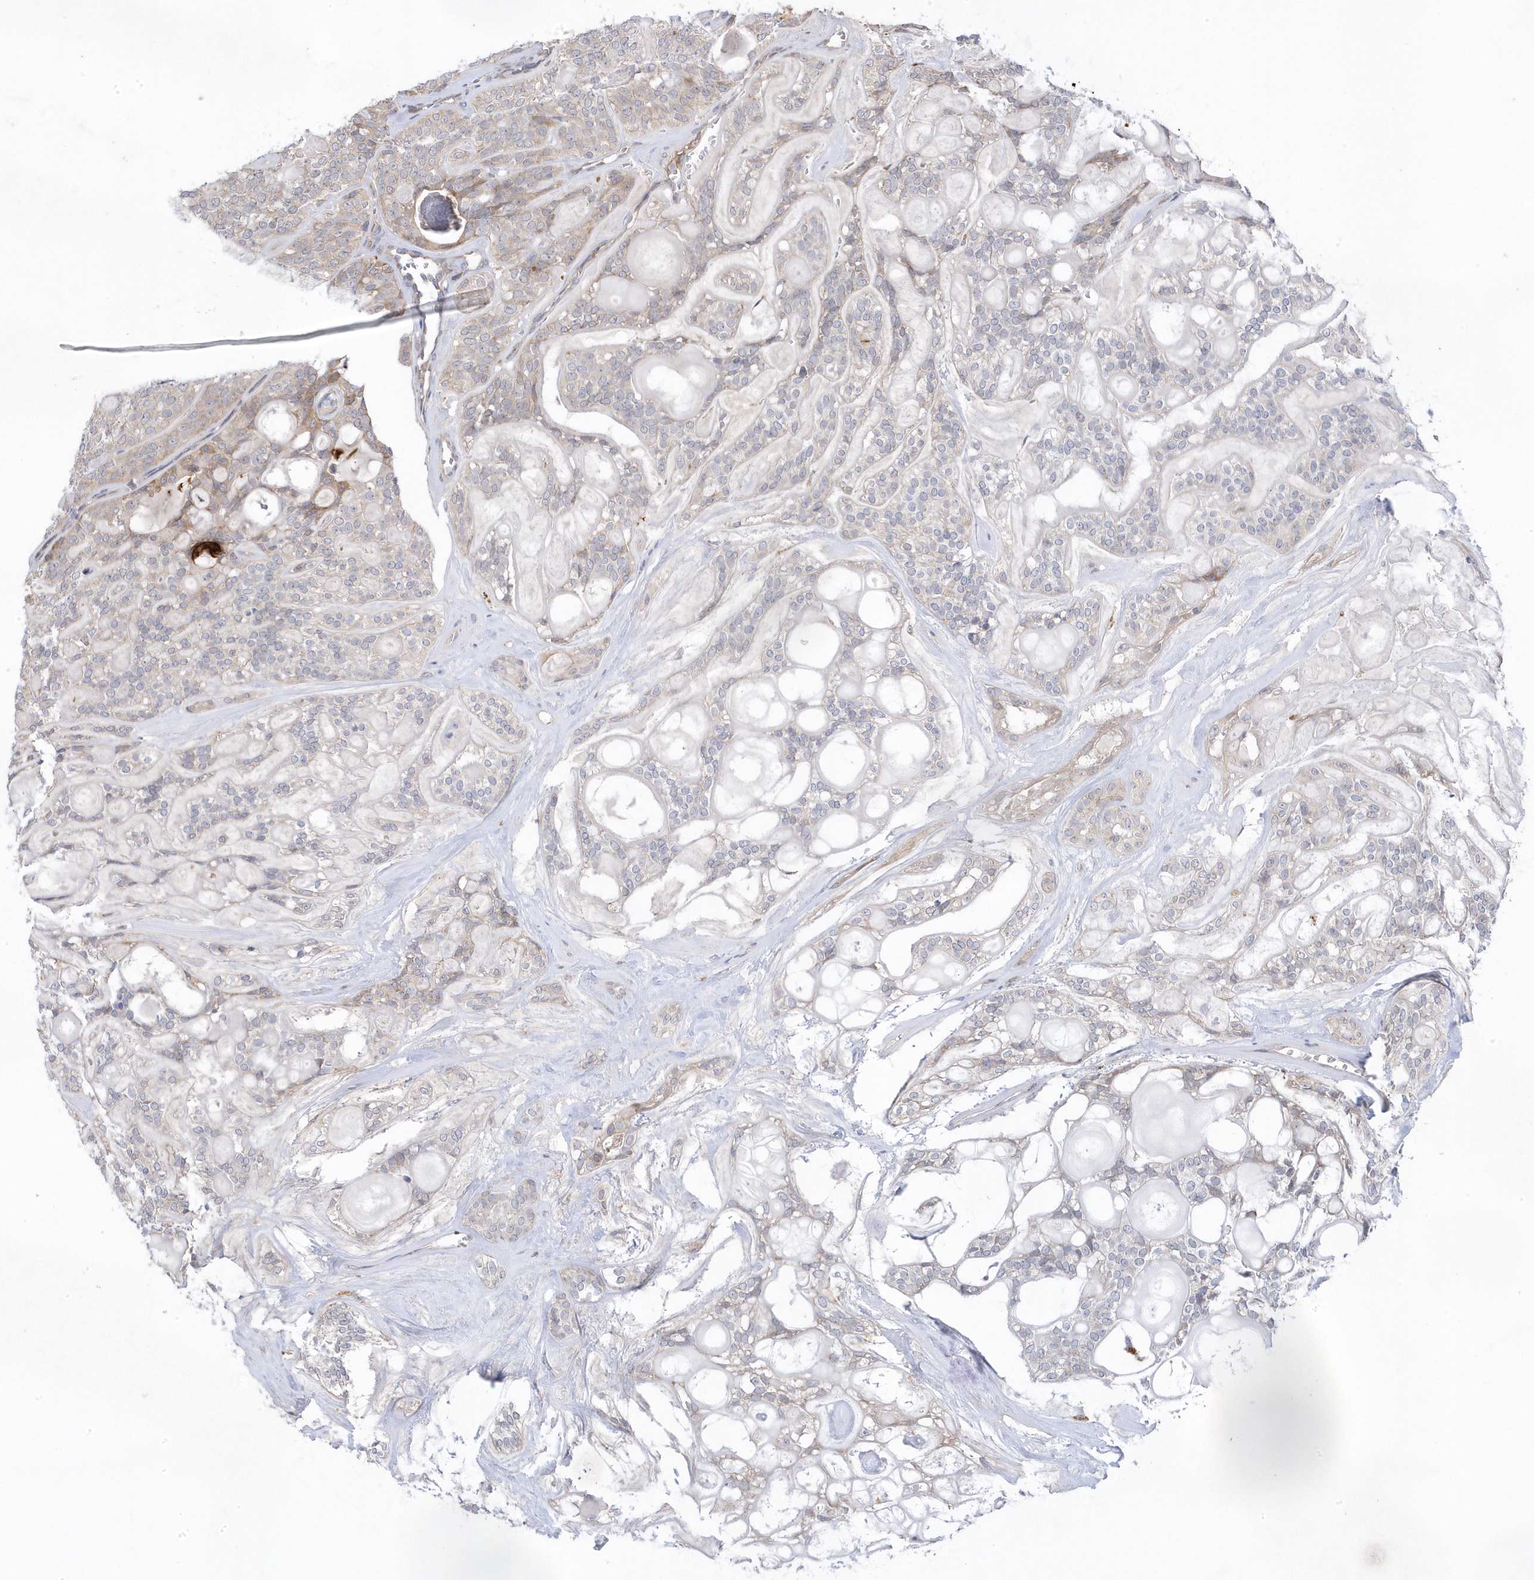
{"staining": {"intensity": "weak", "quantity": "<25%", "location": "cytoplasmic/membranous"}, "tissue": "head and neck cancer", "cell_type": "Tumor cells", "image_type": "cancer", "snomed": [{"axis": "morphology", "description": "Adenocarcinoma, NOS"}, {"axis": "topography", "description": "Head-Neck"}], "caption": "Histopathology image shows no significant protein positivity in tumor cells of adenocarcinoma (head and neck).", "gene": "ANAPC1", "patient": {"sex": "male", "age": 66}}